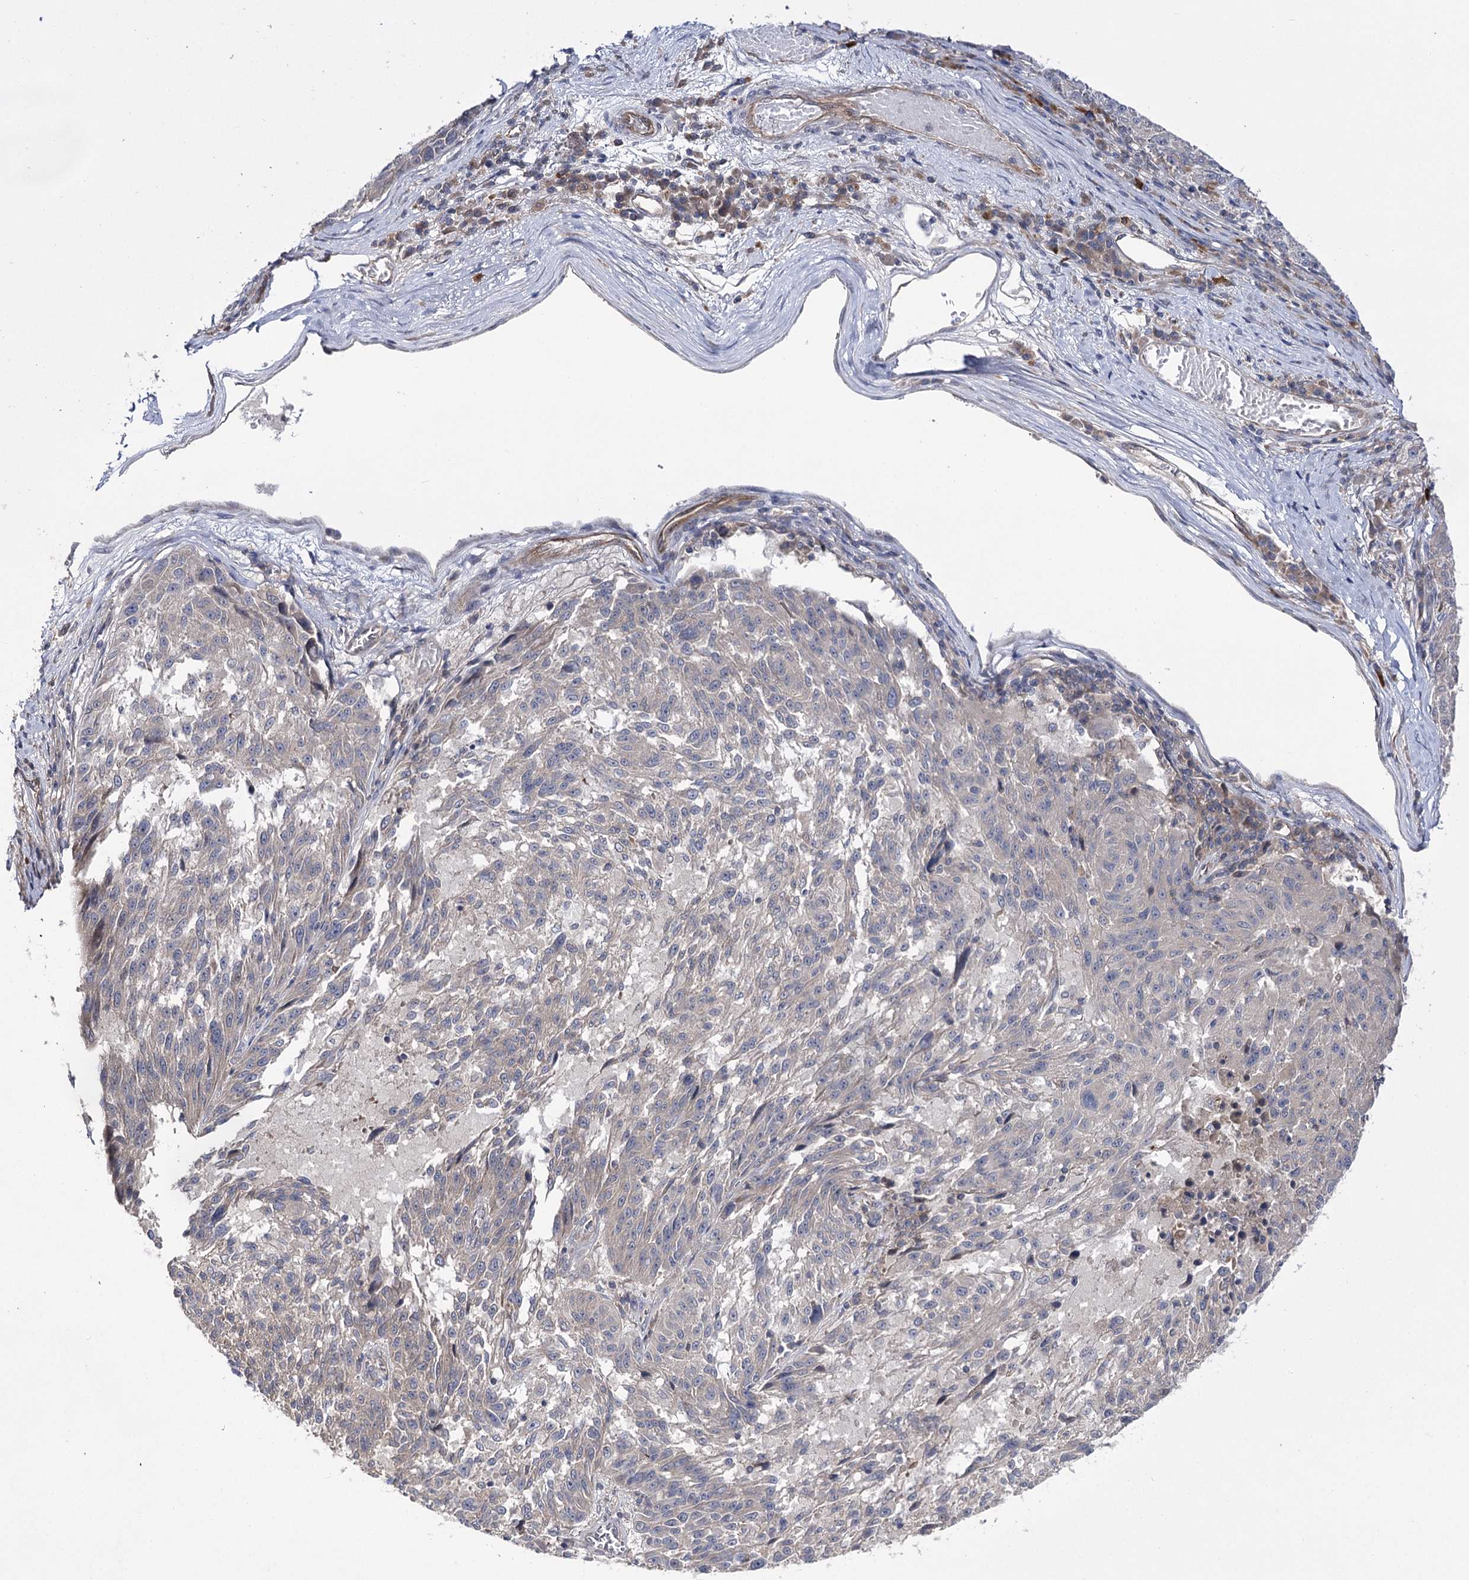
{"staining": {"intensity": "negative", "quantity": "none", "location": "none"}, "tissue": "melanoma", "cell_type": "Tumor cells", "image_type": "cancer", "snomed": [{"axis": "morphology", "description": "Malignant melanoma, NOS"}, {"axis": "topography", "description": "Skin"}], "caption": "This is an immunohistochemistry (IHC) histopathology image of malignant melanoma. There is no expression in tumor cells.", "gene": "BCR", "patient": {"sex": "male", "age": 53}}